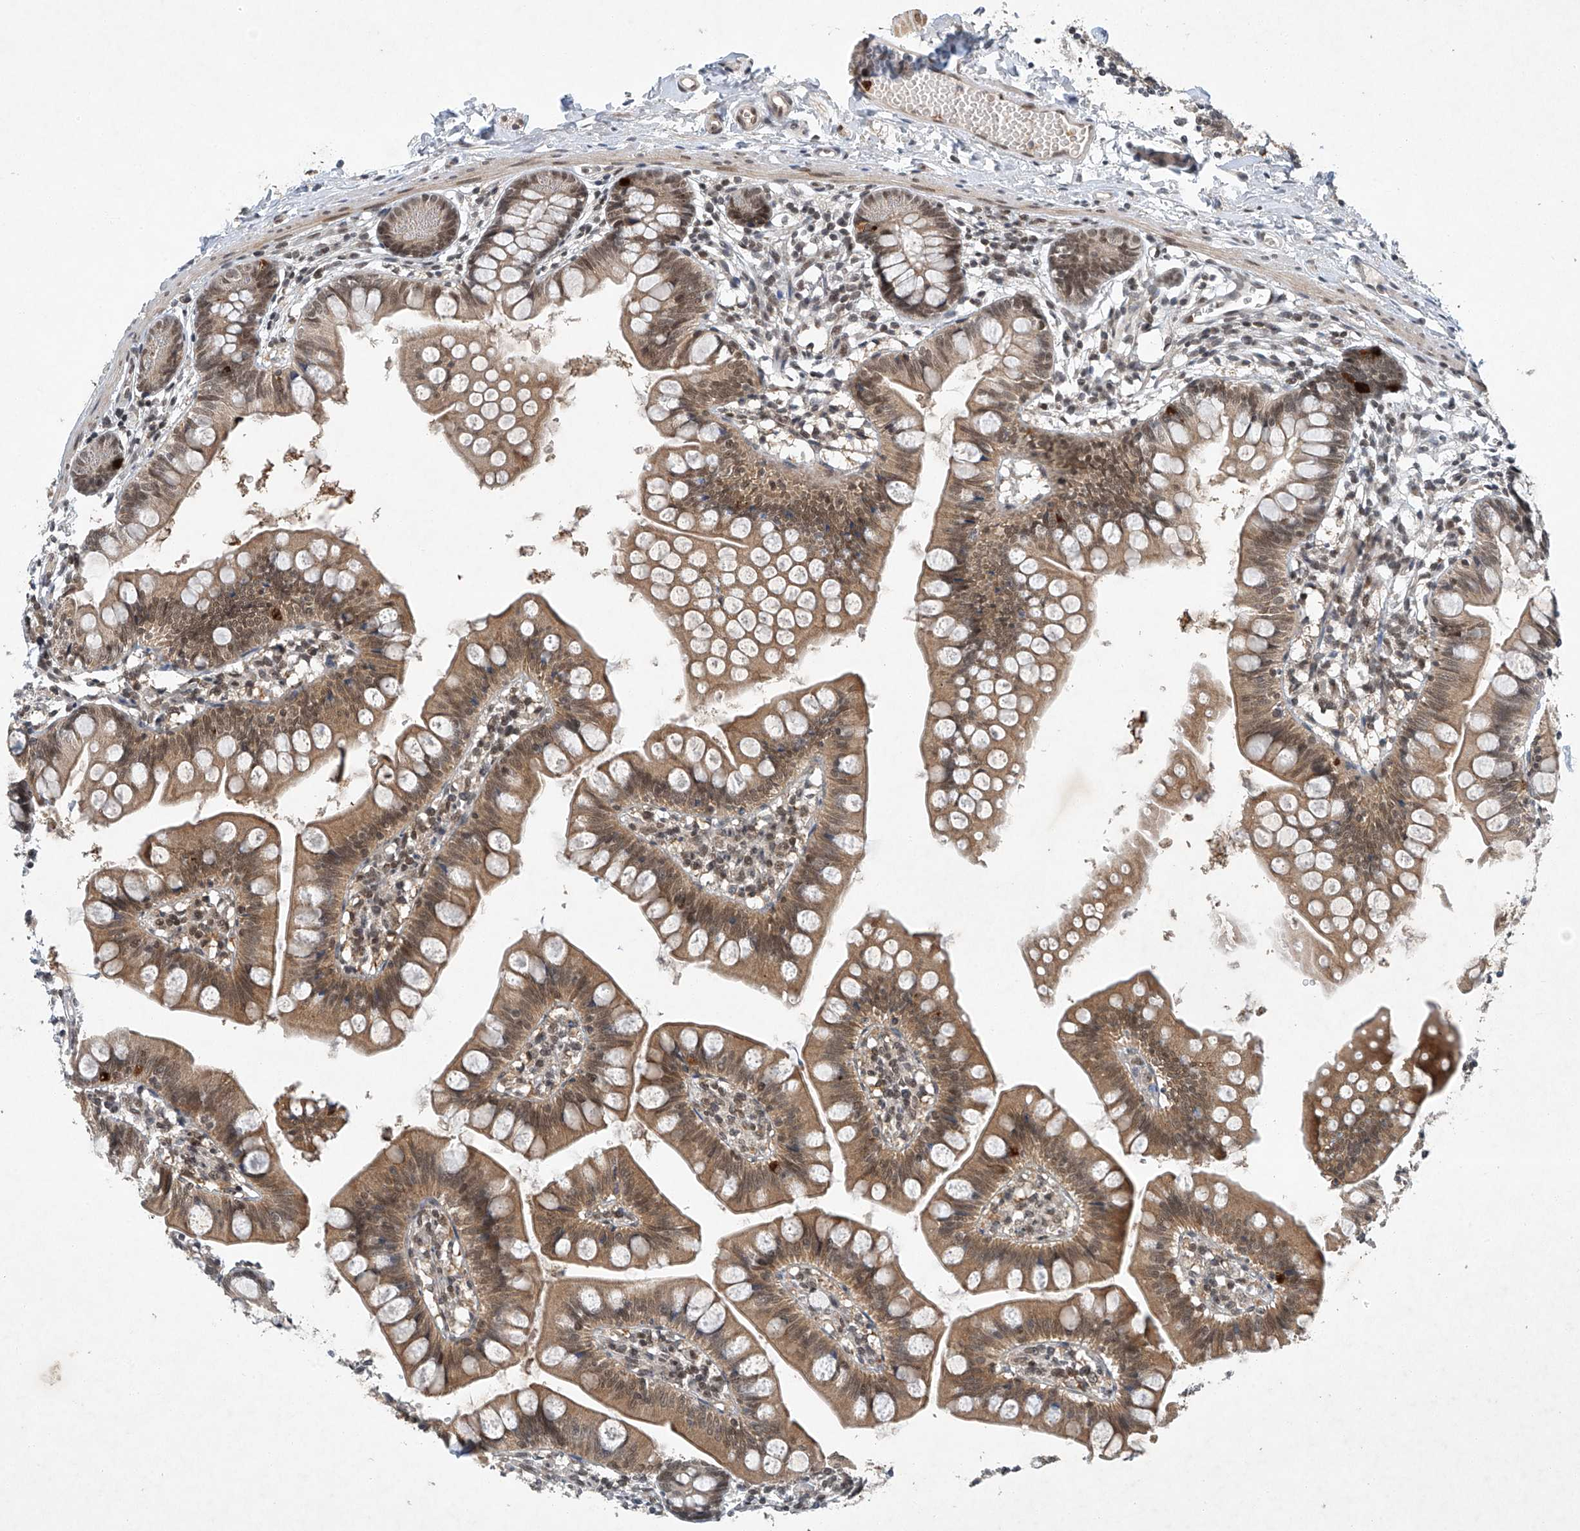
{"staining": {"intensity": "moderate", "quantity": ">75%", "location": "cytoplasmic/membranous,nuclear"}, "tissue": "small intestine", "cell_type": "Glandular cells", "image_type": "normal", "snomed": [{"axis": "morphology", "description": "Normal tissue, NOS"}, {"axis": "topography", "description": "Small intestine"}], "caption": "Benign small intestine shows moderate cytoplasmic/membranous,nuclear positivity in approximately >75% of glandular cells, visualized by immunohistochemistry. (IHC, brightfield microscopy, high magnification).", "gene": "TAF8", "patient": {"sex": "male", "age": 7}}